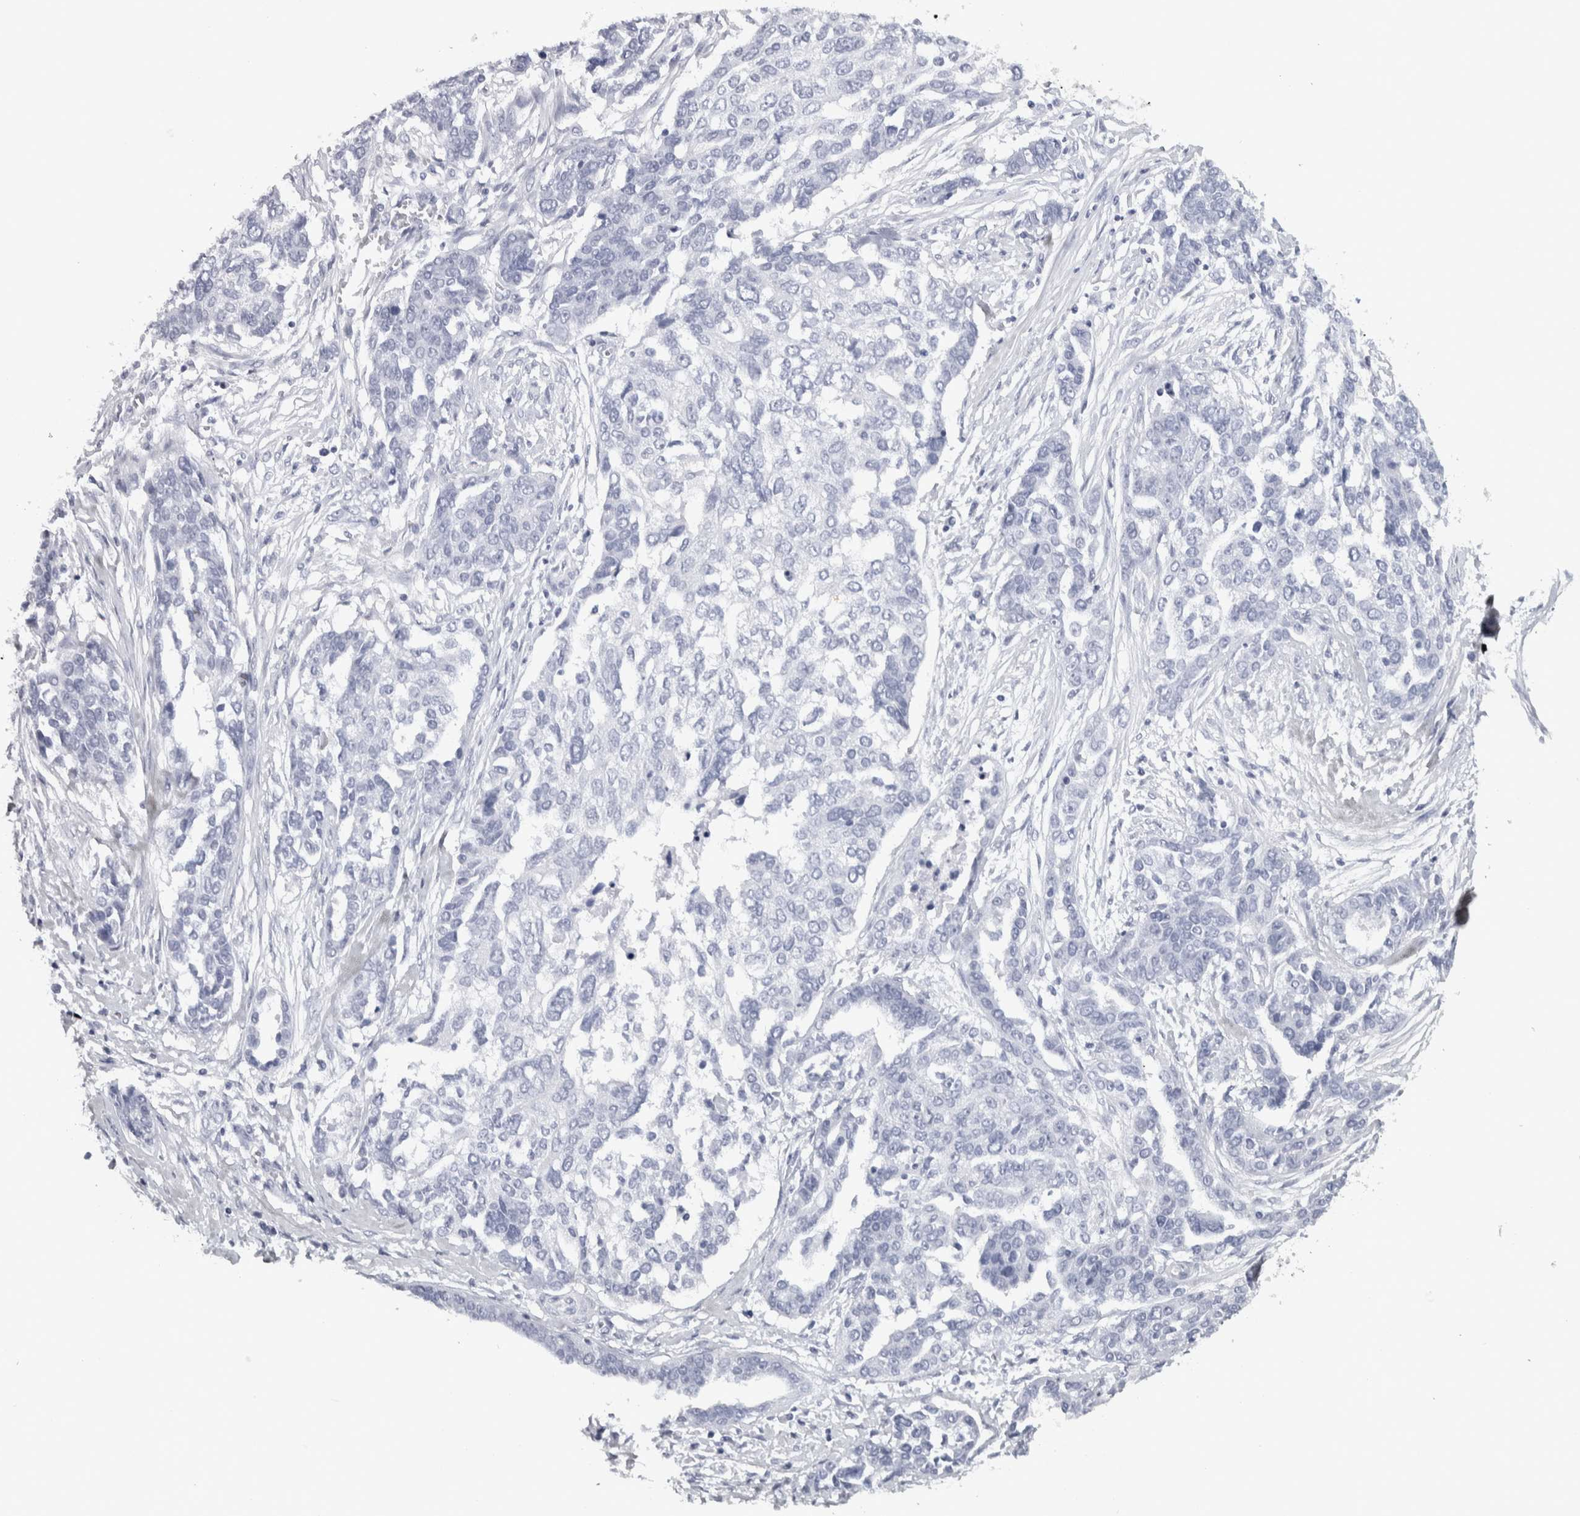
{"staining": {"intensity": "negative", "quantity": "none", "location": "none"}, "tissue": "ovarian cancer", "cell_type": "Tumor cells", "image_type": "cancer", "snomed": [{"axis": "morphology", "description": "Cystadenocarcinoma, serous, NOS"}, {"axis": "topography", "description": "Ovary"}], "caption": "Ovarian cancer was stained to show a protein in brown. There is no significant staining in tumor cells. Nuclei are stained in blue.", "gene": "NECAB1", "patient": {"sex": "female", "age": 44}}